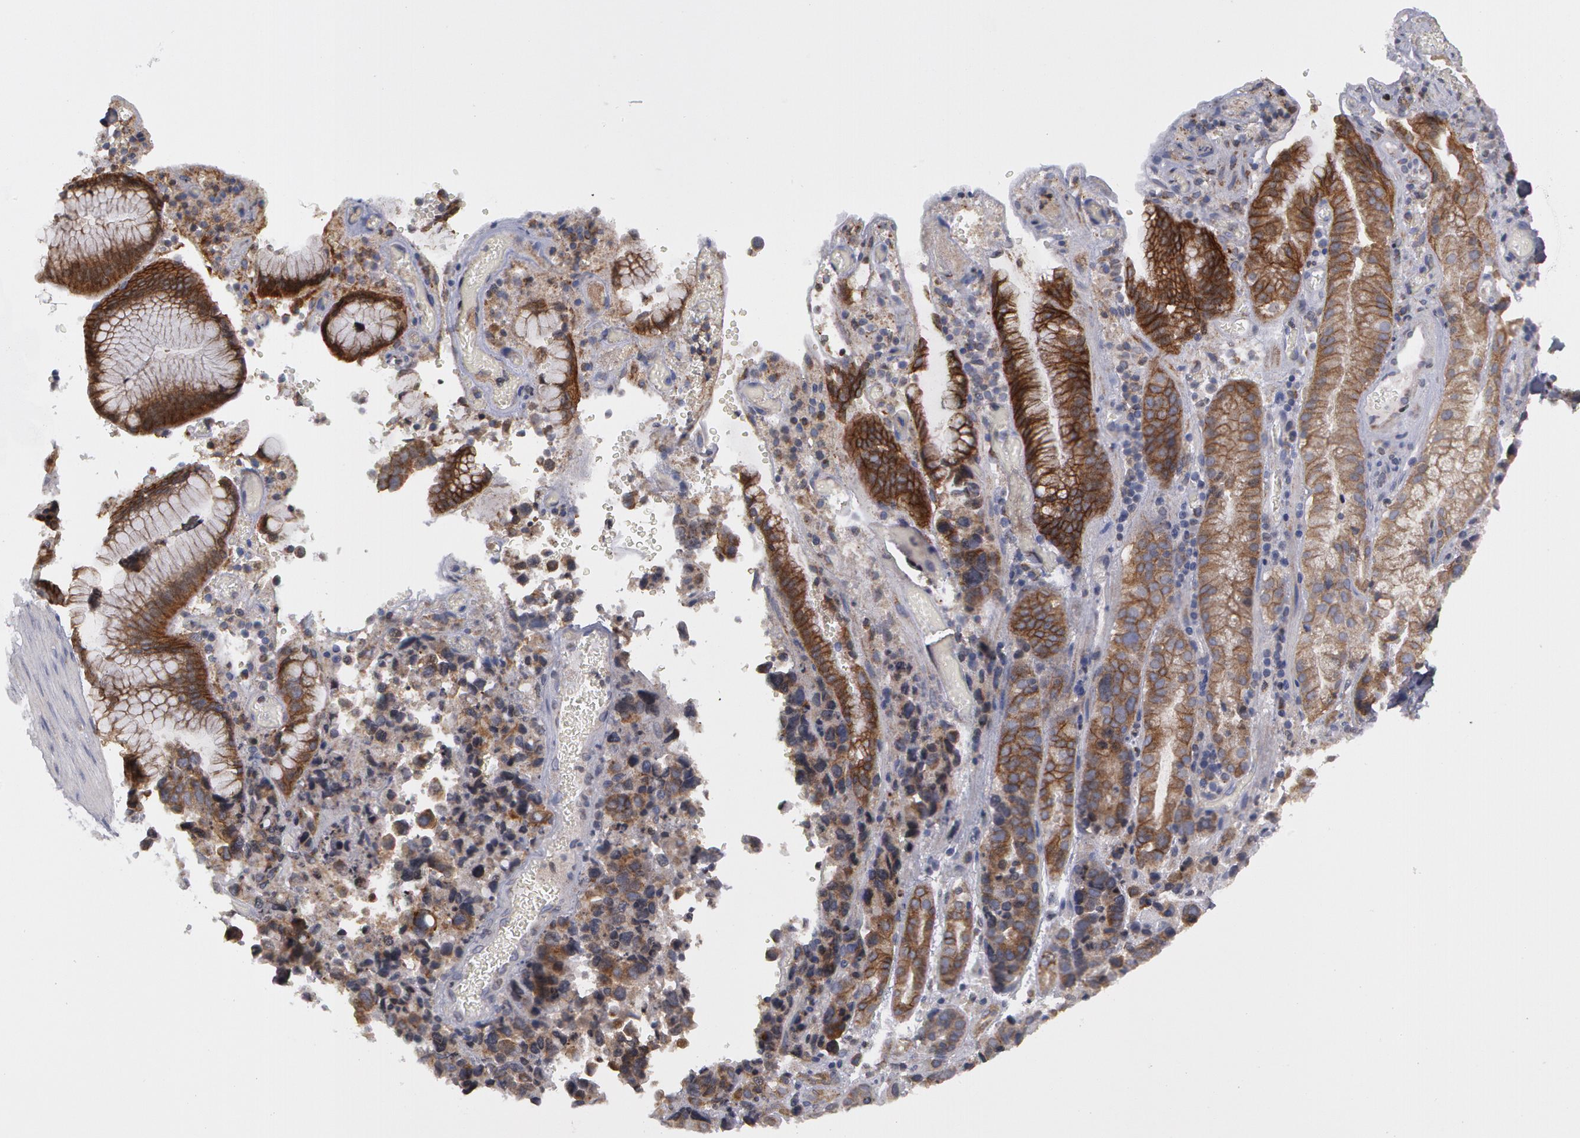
{"staining": {"intensity": "weak", "quantity": ">75%", "location": "cytoplasmic/membranous"}, "tissue": "stomach cancer", "cell_type": "Tumor cells", "image_type": "cancer", "snomed": [{"axis": "morphology", "description": "Adenocarcinoma, NOS"}, {"axis": "topography", "description": "Stomach, upper"}], "caption": "High-power microscopy captured an immunohistochemistry image of adenocarcinoma (stomach), revealing weak cytoplasmic/membranous positivity in about >75% of tumor cells. The staining is performed using DAB brown chromogen to label protein expression. The nuclei are counter-stained blue using hematoxylin.", "gene": "ERBB2", "patient": {"sex": "male", "age": 71}}